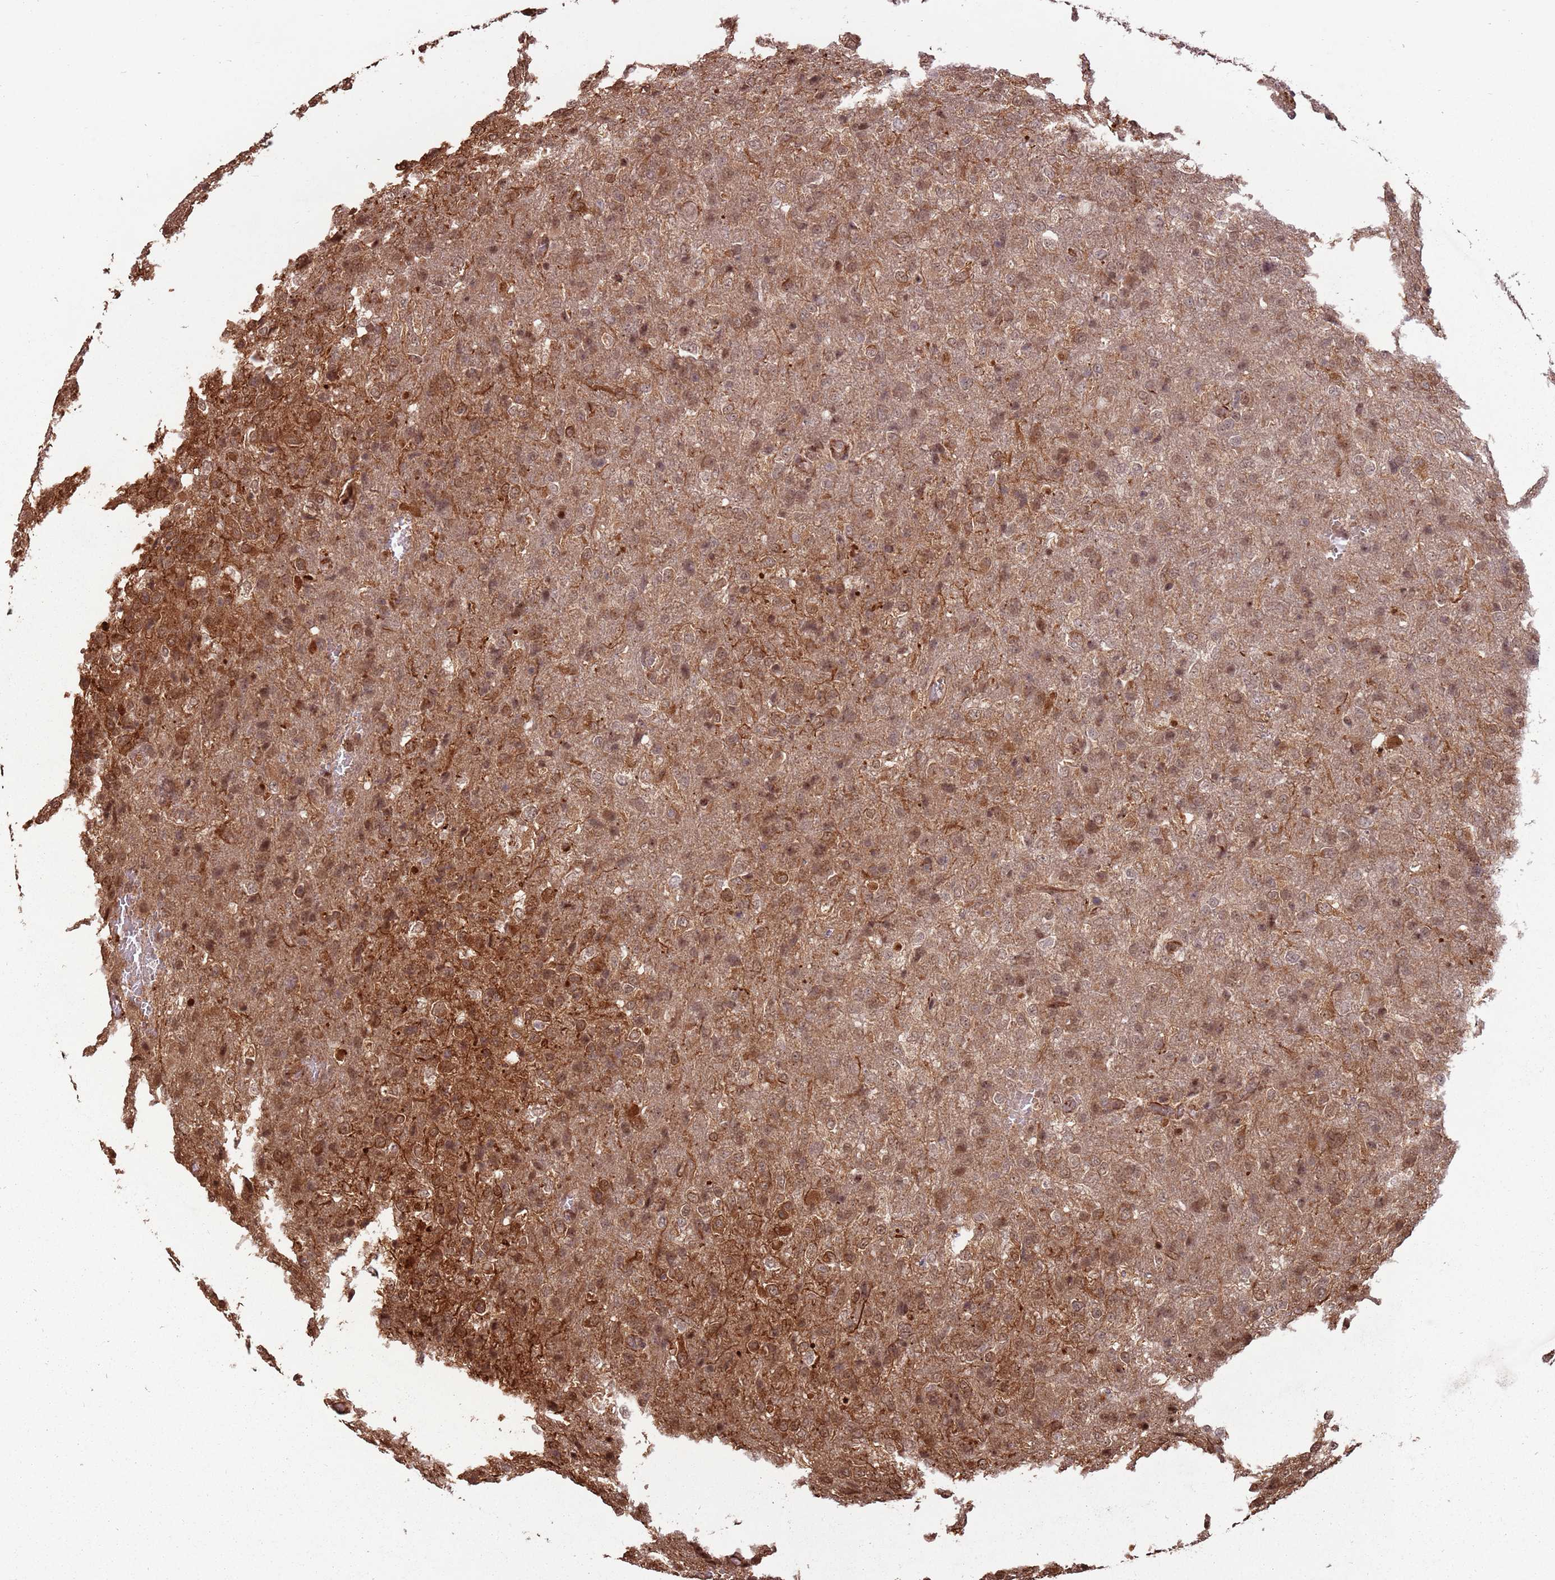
{"staining": {"intensity": "moderate", "quantity": ">75%", "location": "cytoplasmic/membranous,nuclear"}, "tissue": "glioma", "cell_type": "Tumor cells", "image_type": "cancer", "snomed": [{"axis": "morphology", "description": "Glioma, malignant, High grade"}, {"axis": "topography", "description": "Brain"}], "caption": "Malignant glioma (high-grade) stained with a protein marker displays moderate staining in tumor cells.", "gene": "ADAMTS3", "patient": {"sex": "female", "age": 74}}